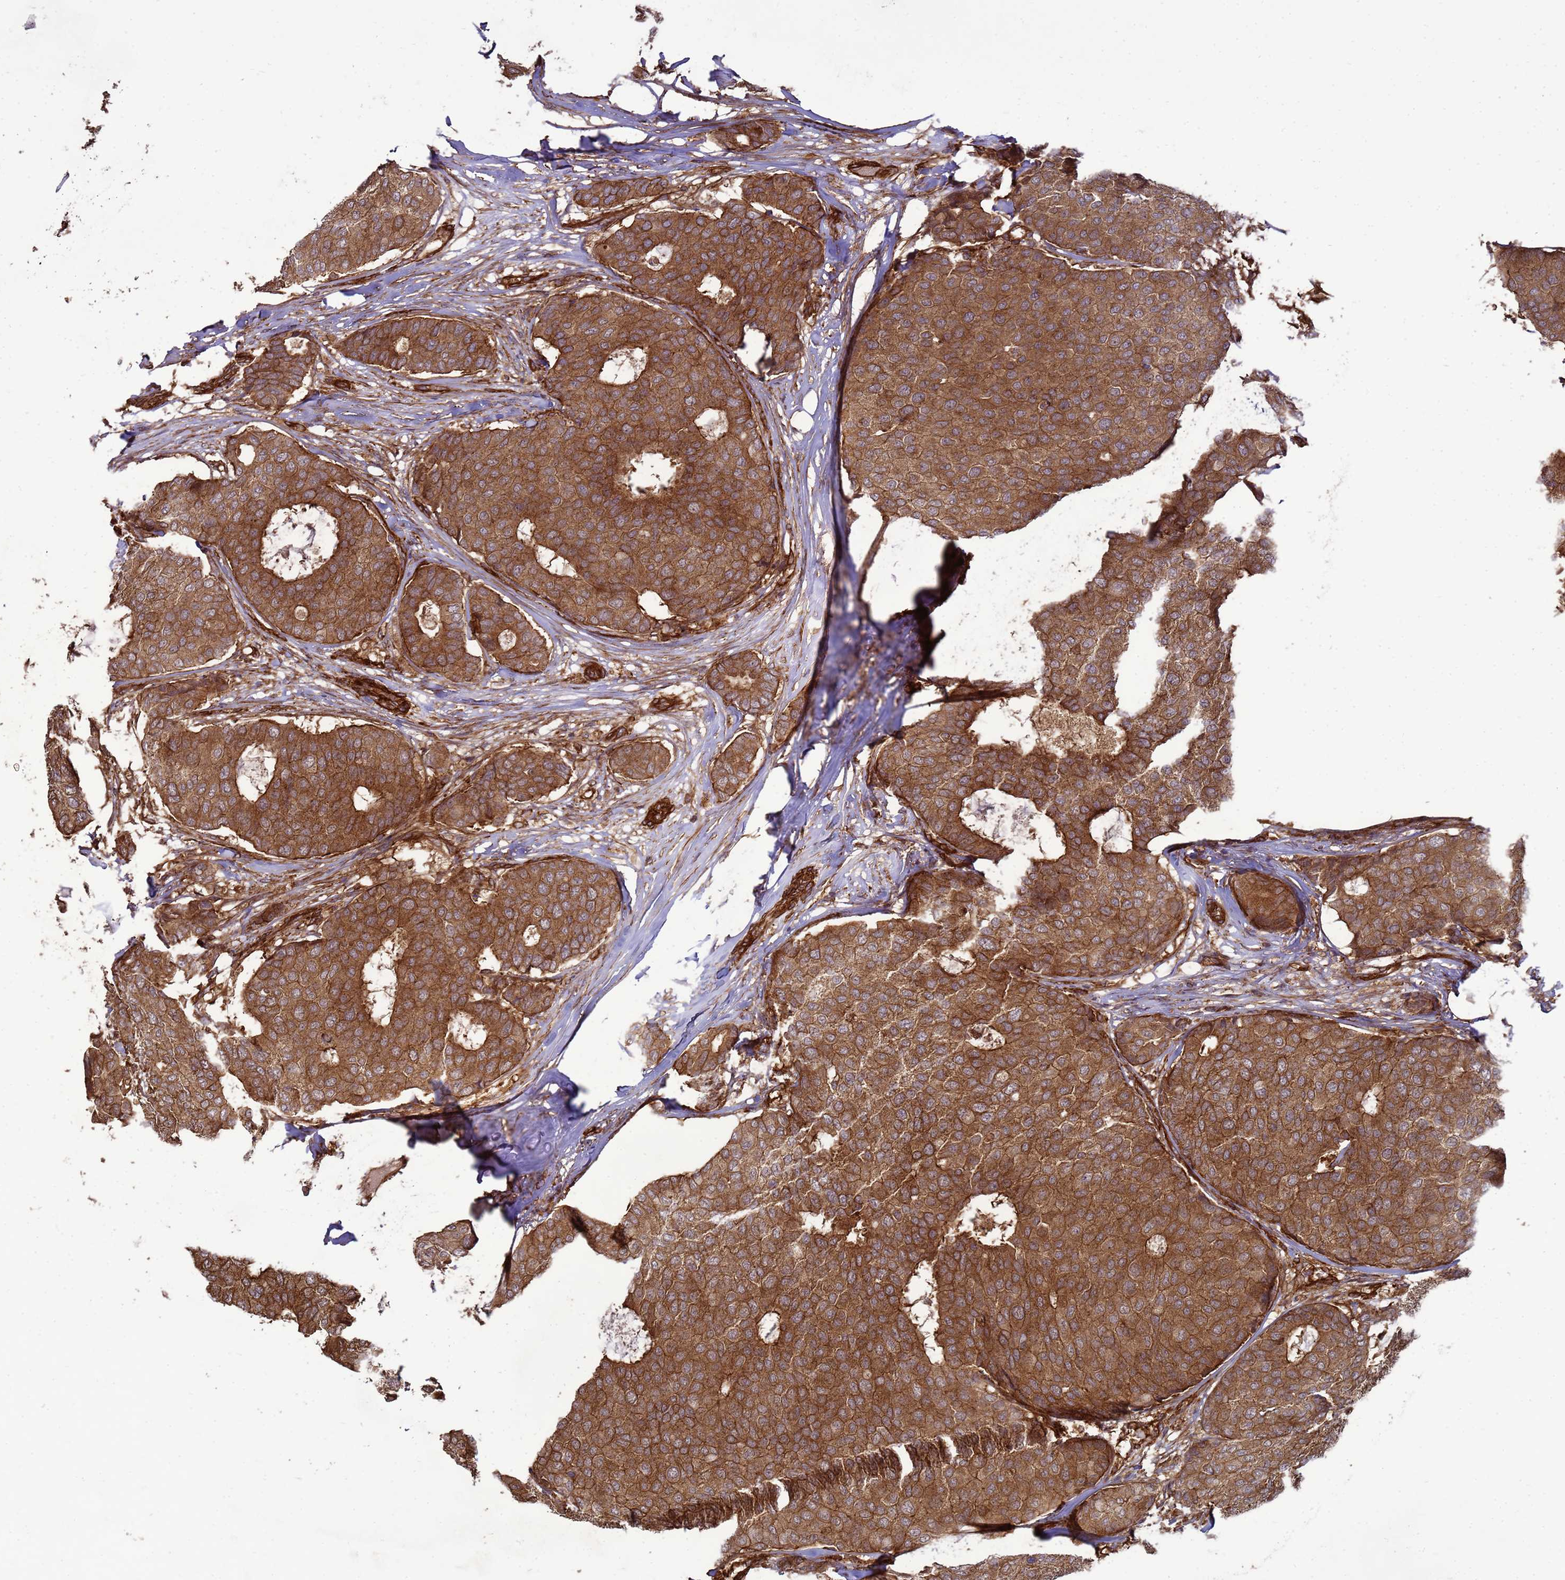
{"staining": {"intensity": "moderate", "quantity": ">75%", "location": "cytoplasmic/membranous"}, "tissue": "breast cancer", "cell_type": "Tumor cells", "image_type": "cancer", "snomed": [{"axis": "morphology", "description": "Duct carcinoma"}, {"axis": "topography", "description": "Breast"}], "caption": "This is an image of immunohistochemistry (IHC) staining of breast cancer, which shows moderate positivity in the cytoplasmic/membranous of tumor cells.", "gene": "CNOT1", "patient": {"sex": "female", "age": 75}}